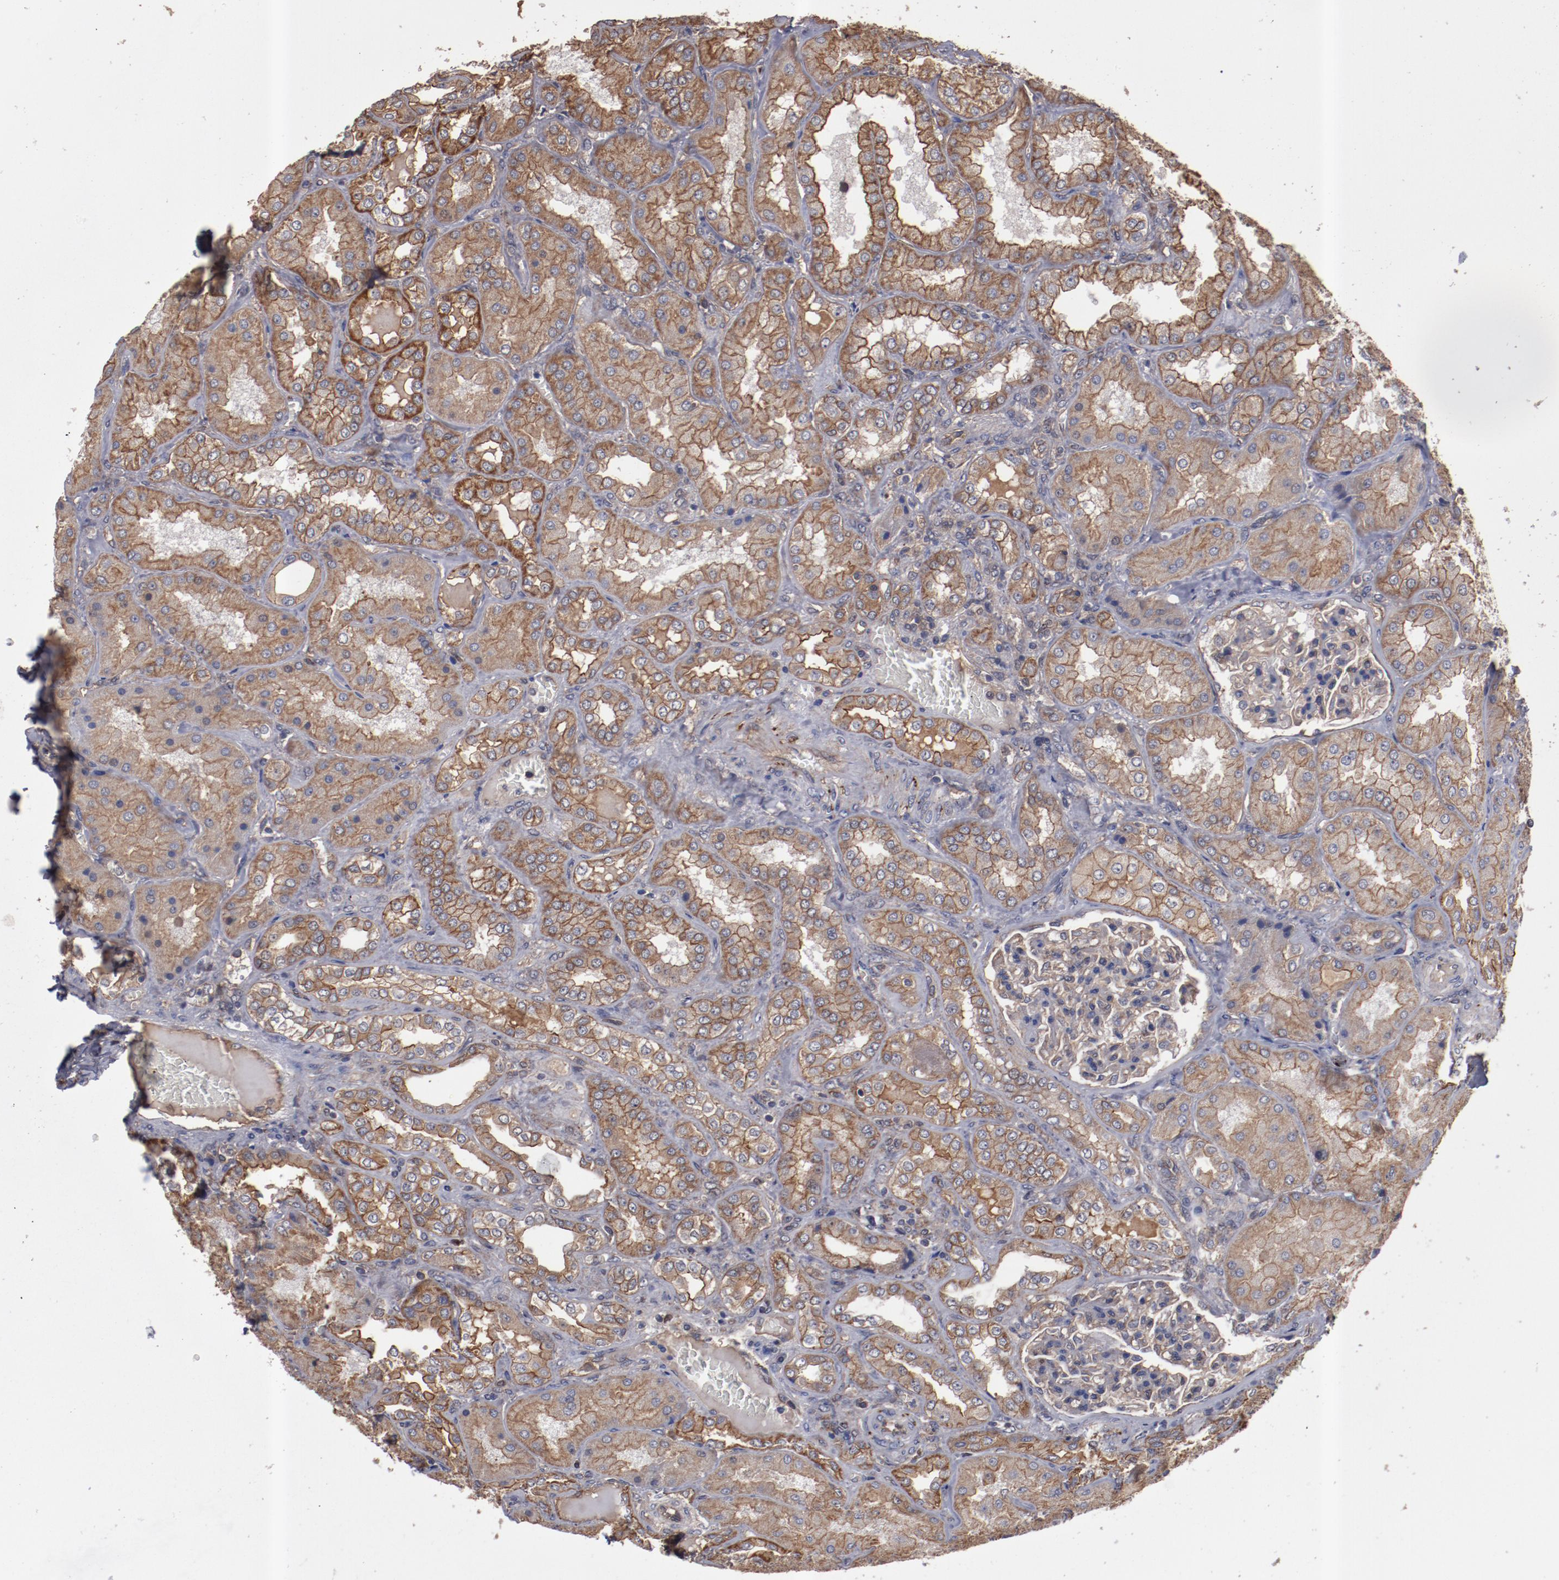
{"staining": {"intensity": "weak", "quantity": "<25%", "location": "cytoplasmic/membranous"}, "tissue": "kidney", "cell_type": "Cells in glomeruli", "image_type": "normal", "snomed": [{"axis": "morphology", "description": "Normal tissue, NOS"}, {"axis": "topography", "description": "Kidney"}], "caption": "Histopathology image shows no significant protein expression in cells in glomeruli of benign kidney. (Brightfield microscopy of DAB (3,3'-diaminobenzidine) IHC at high magnification).", "gene": "DNAAF2", "patient": {"sex": "female", "age": 56}}